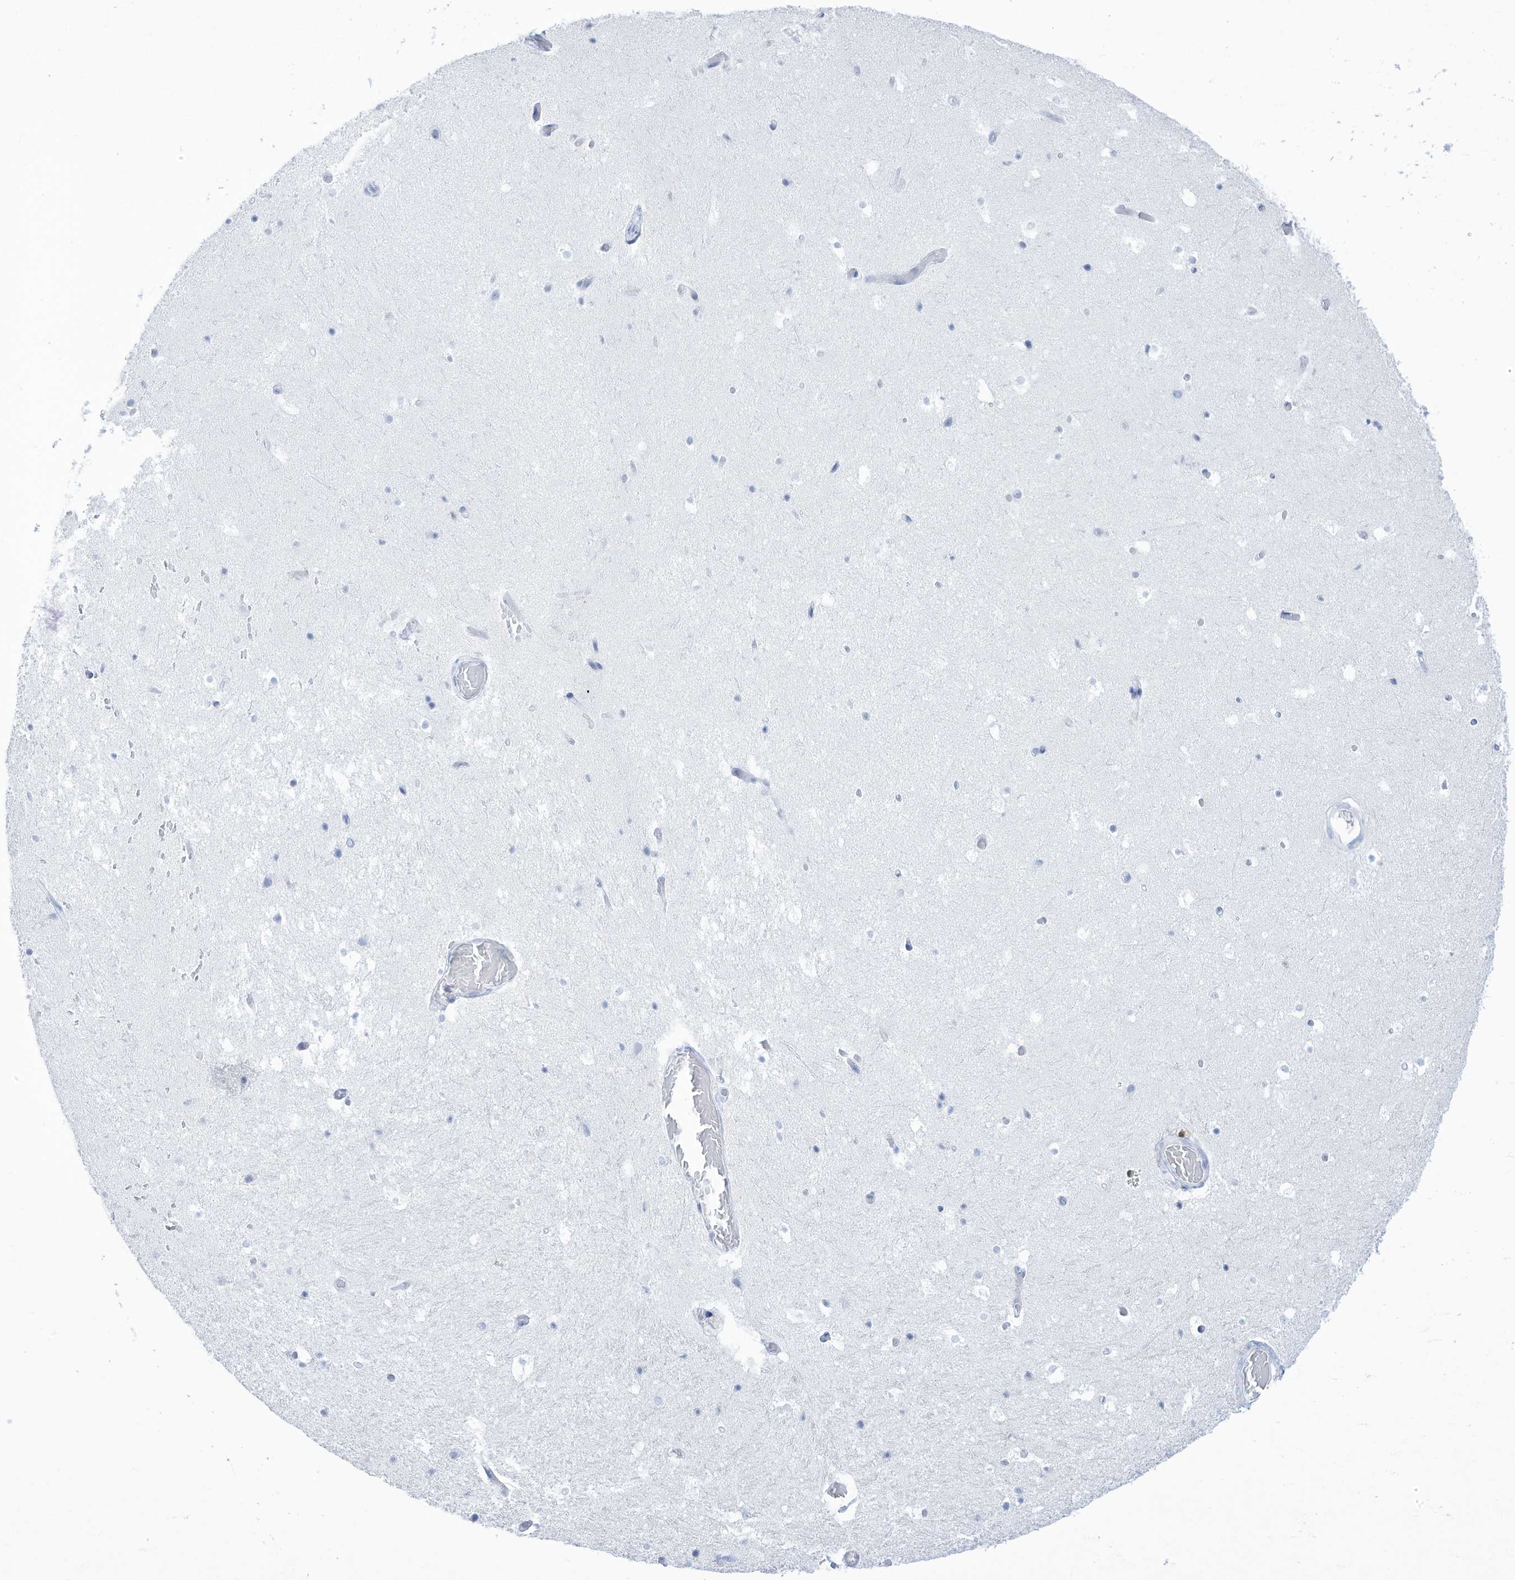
{"staining": {"intensity": "negative", "quantity": "none", "location": "none"}, "tissue": "hippocampus", "cell_type": "Glial cells", "image_type": "normal", "snomed": [{"axis": "morphology", "description": "Normal tissue, NOS"}, {"axis": "topography", "description": "Hippocampus"}], "caption": "There is no significant staining in glial cells of hippocampus. The staining is performed using DAB (3,3'-diaminobenzidine) brown chromogen with nuclei counter-stained in using hematoxylin.", "gene": "HAS3", "patient": {"sex": "female", "age": 52}}